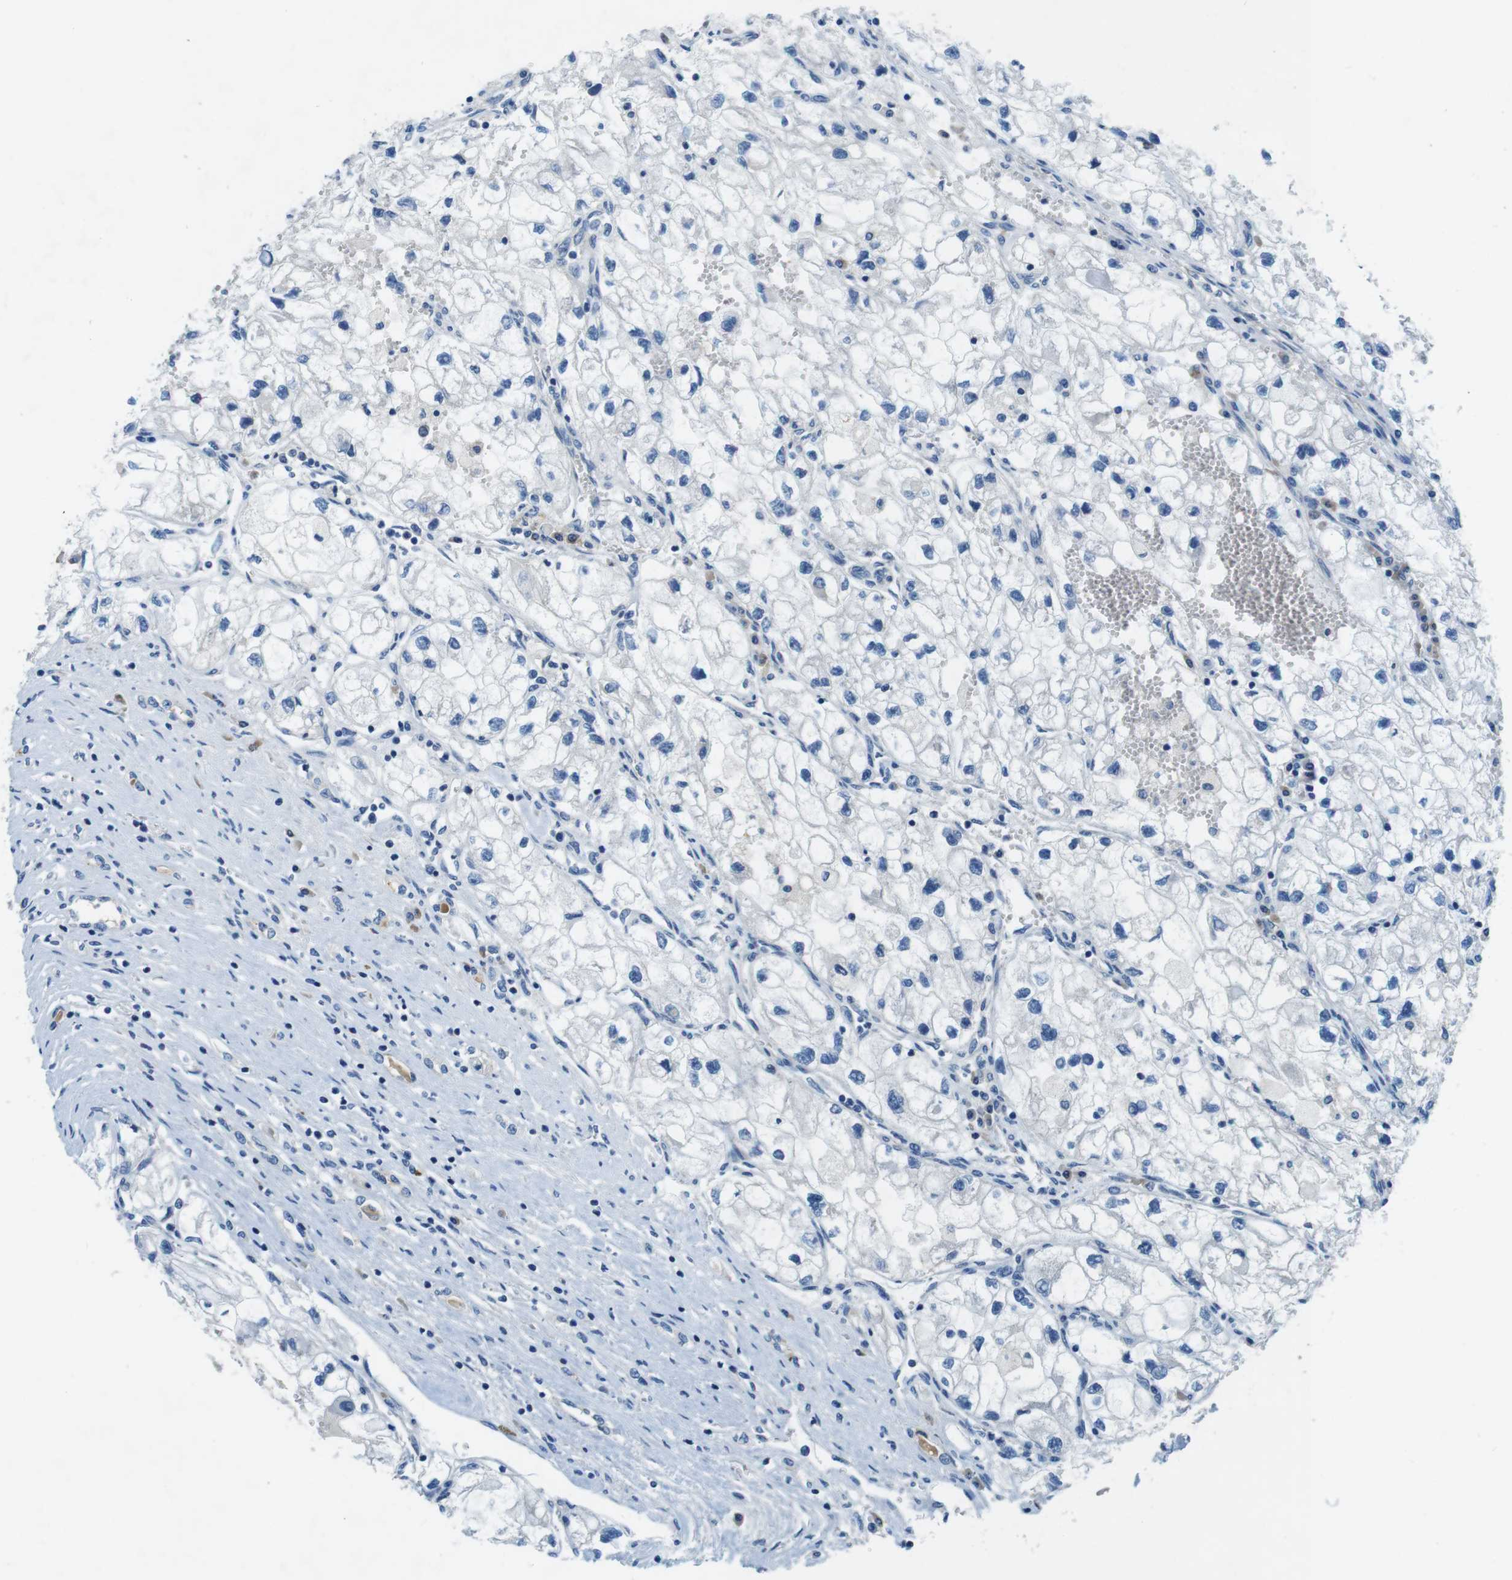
{"staining": {"intensity": "negative", "quantity": "none", "location": "none"}, "tissue": "renal cancer", "cell_type": "Tumor cells", "image_type": "cancer", "snomed": [{"axis": "morphology", "description": "Adenocarcinoma, NOS"}, {"axis": "topography", "description": "Kidney"}], "caption": "The histopathology image reveals no significant positivity in tumor cells of renal cancer. Nuclei are stained in blue.", "gene": "DENND4C", "patient": {"sex": "female", "age": 70}}